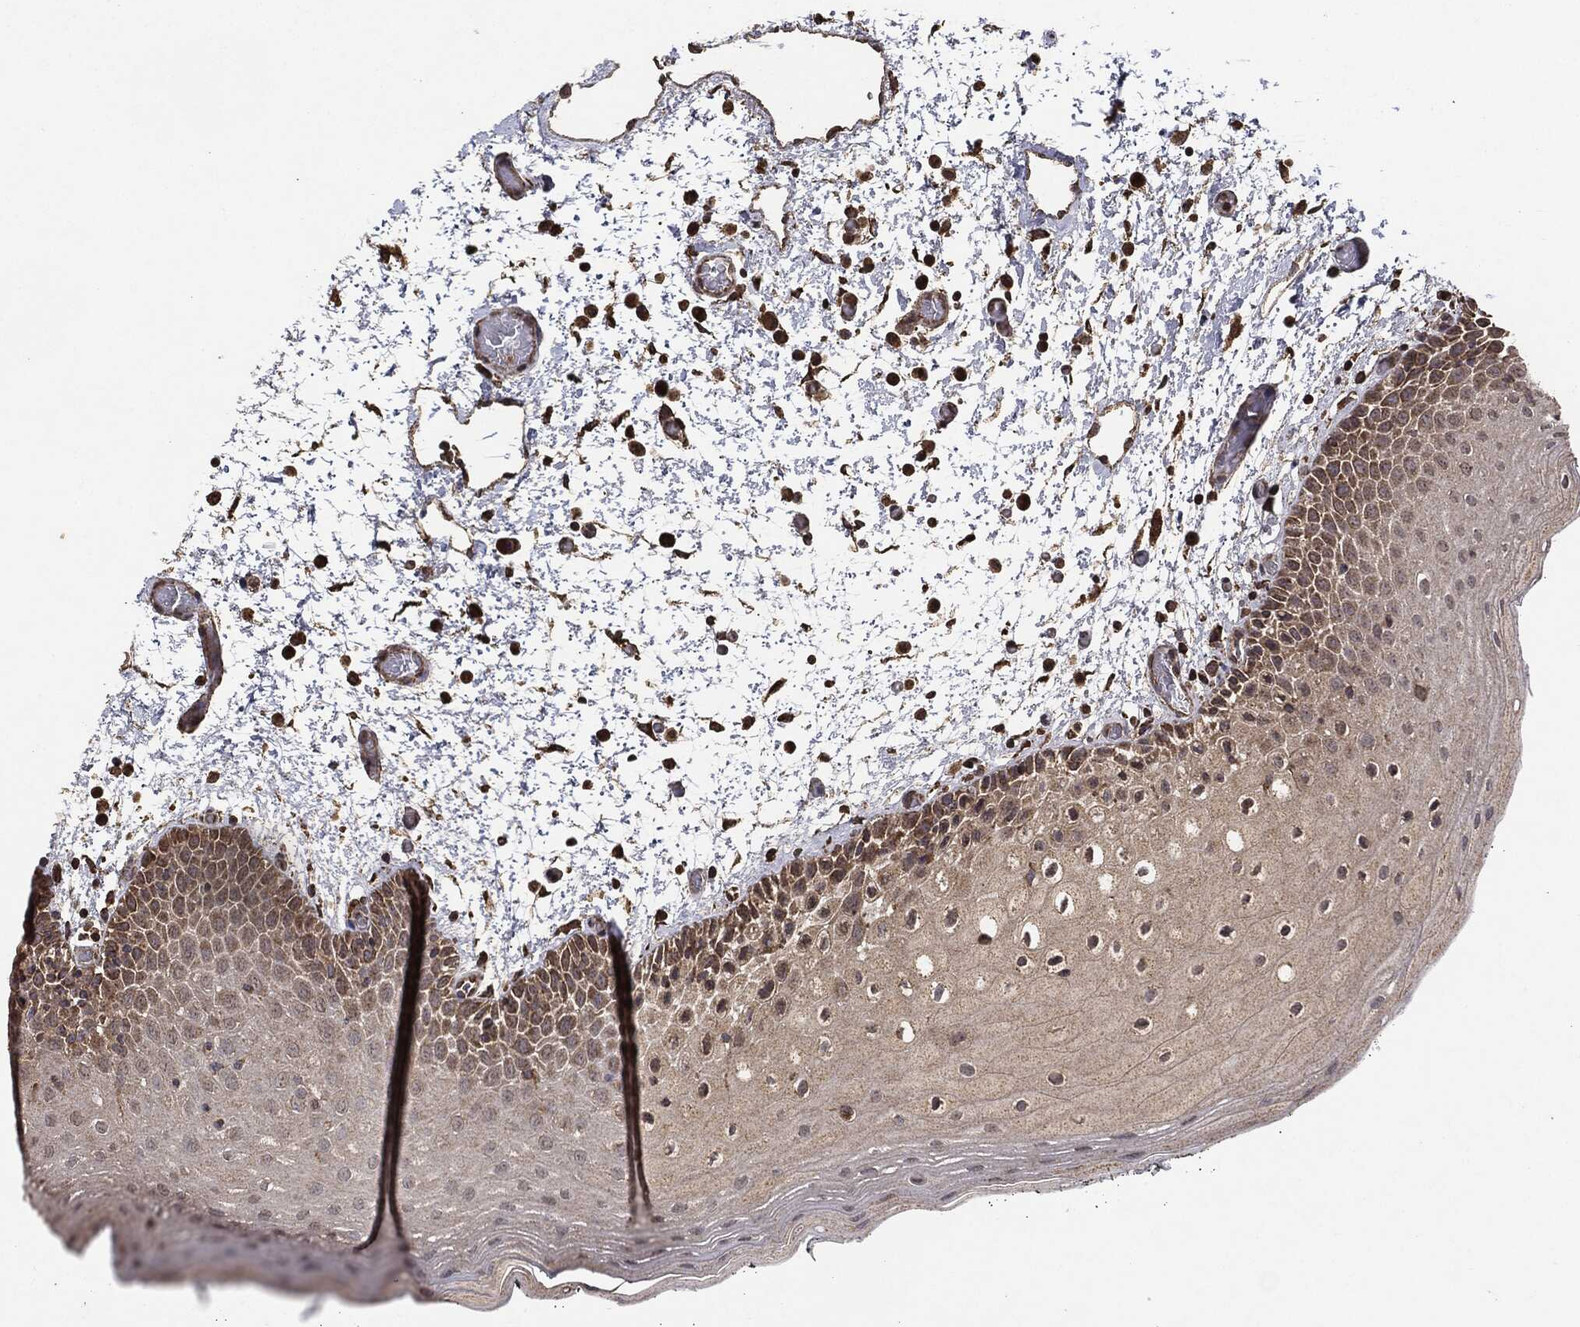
{"staining": {"intensity": "moderate", "quantity": "<25%", "location": "cytoplasmic/membranous"}, "tissue": "oral mucosa", "cell_type": "Squamous epithelial cells", "image_type": "normal", "snomed": [{"axis": "morphology", "description": "Normal tissue, NOS"}, {"axis": "morphology", "description": "Squamous cell carcinoma, NOS"}, {"axis": "topography", "description": "Oral tissue"}, {"axis": "topography", "description": "Tounge, NOS"}, {"axis": "topography", "description": "Head-Neck"}], "caption": "Immunohistochemical staining of normal oral mucosa displays moderate cytoplasmic/membranous protein positivity in approximately <25% of squamous epithelial cells.", "gene": "MTOR", "patient": {"sex": "female", "age": 80}}